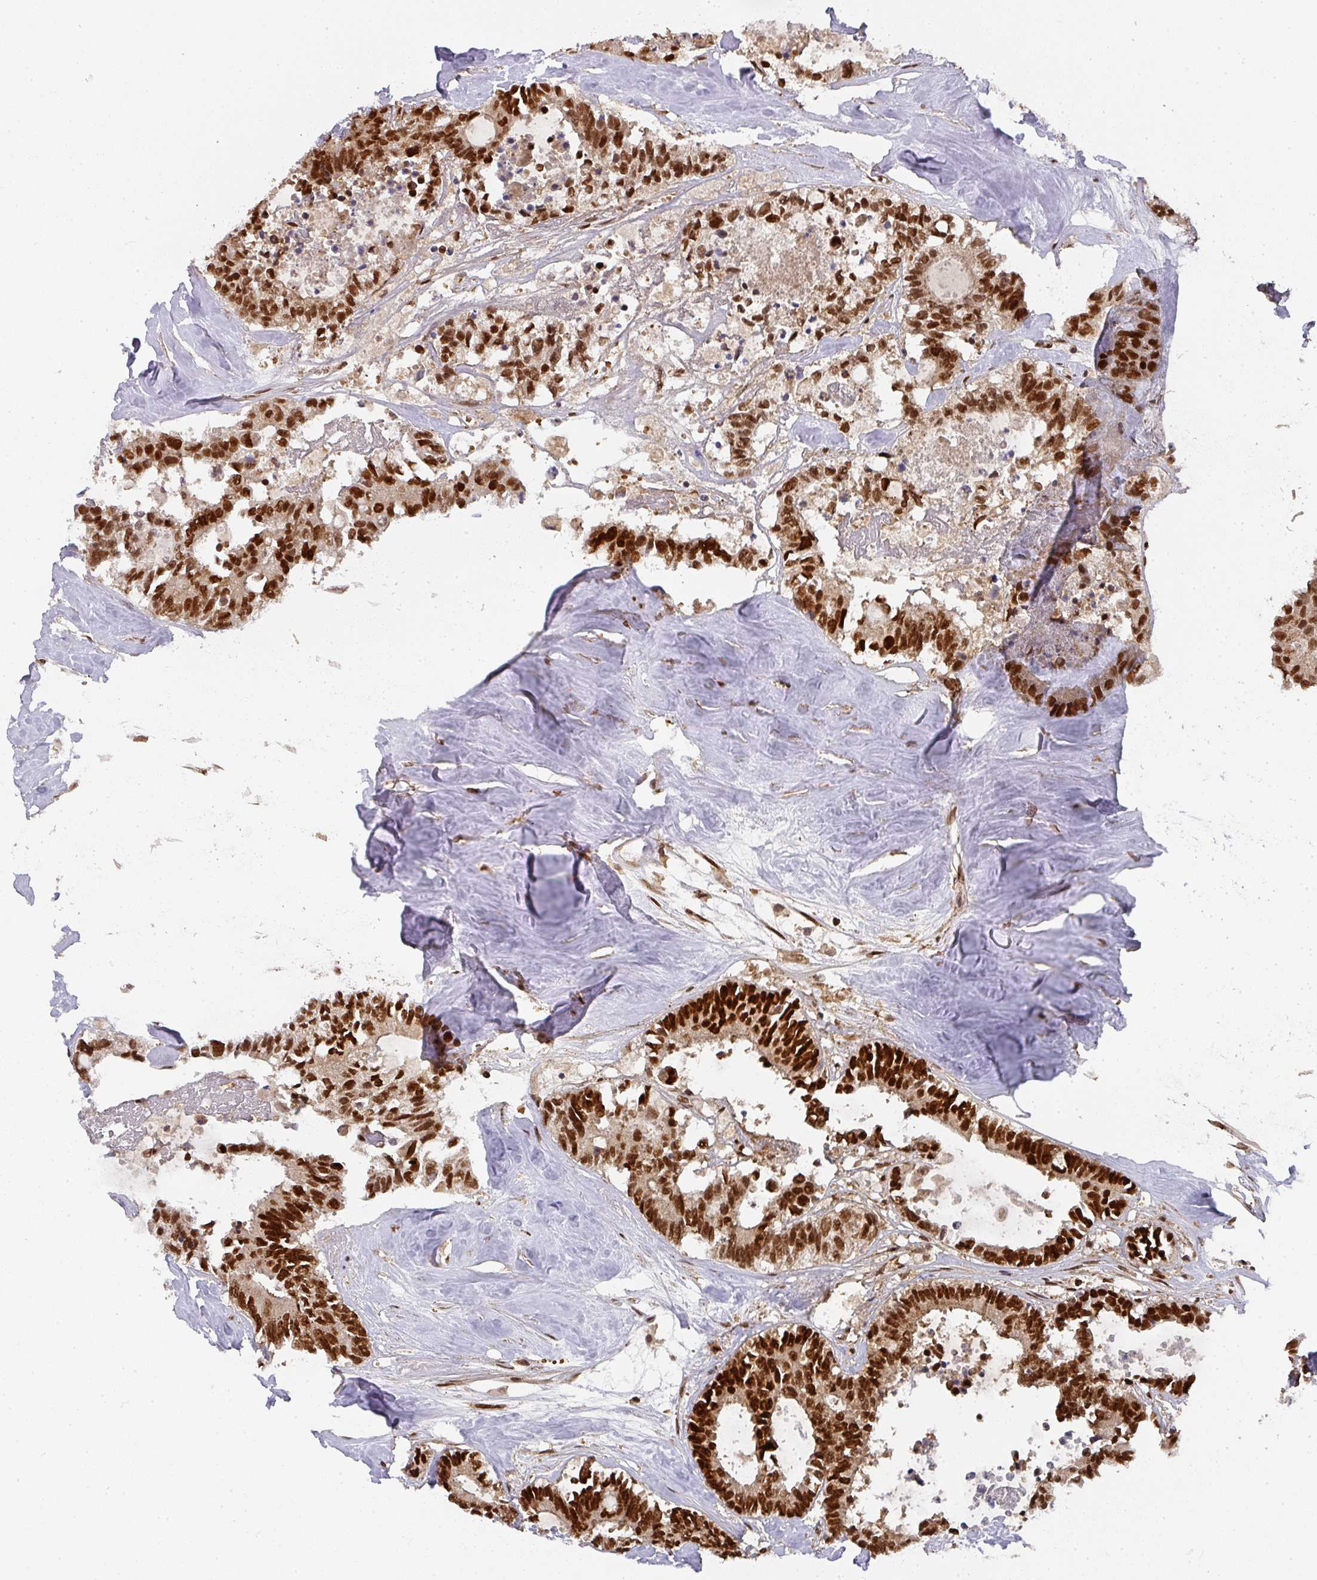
{"staining": {"intensity": "strong", "quantity": ">75%", "location": "nuclear"}, "tissue": "colorectal cancer", "cell_type": "Tumor cells", "image_type": "cancer", "snomed": [{"axis": "morphology", "description": "Adenocarcinoma, NOS"}, {"axis": "topography", "description": "Colon"}, {"axis": "topography", "description": "Rectum"}], "caption": "IHC staining of colorectal cancer (adenocarcinoma), which demonstrates high levels of strong nuclear expression in about >75% of tumor cells indicating strong nuclear protein positivity. The staining was performed using DAB (3,3'-diaminobenzidine) (brown) for protein detection and nuclei were counterstained in hematoxylin (blue).", "gene": "DIDO1", "patient": {"sex": "male", "age": 57}}